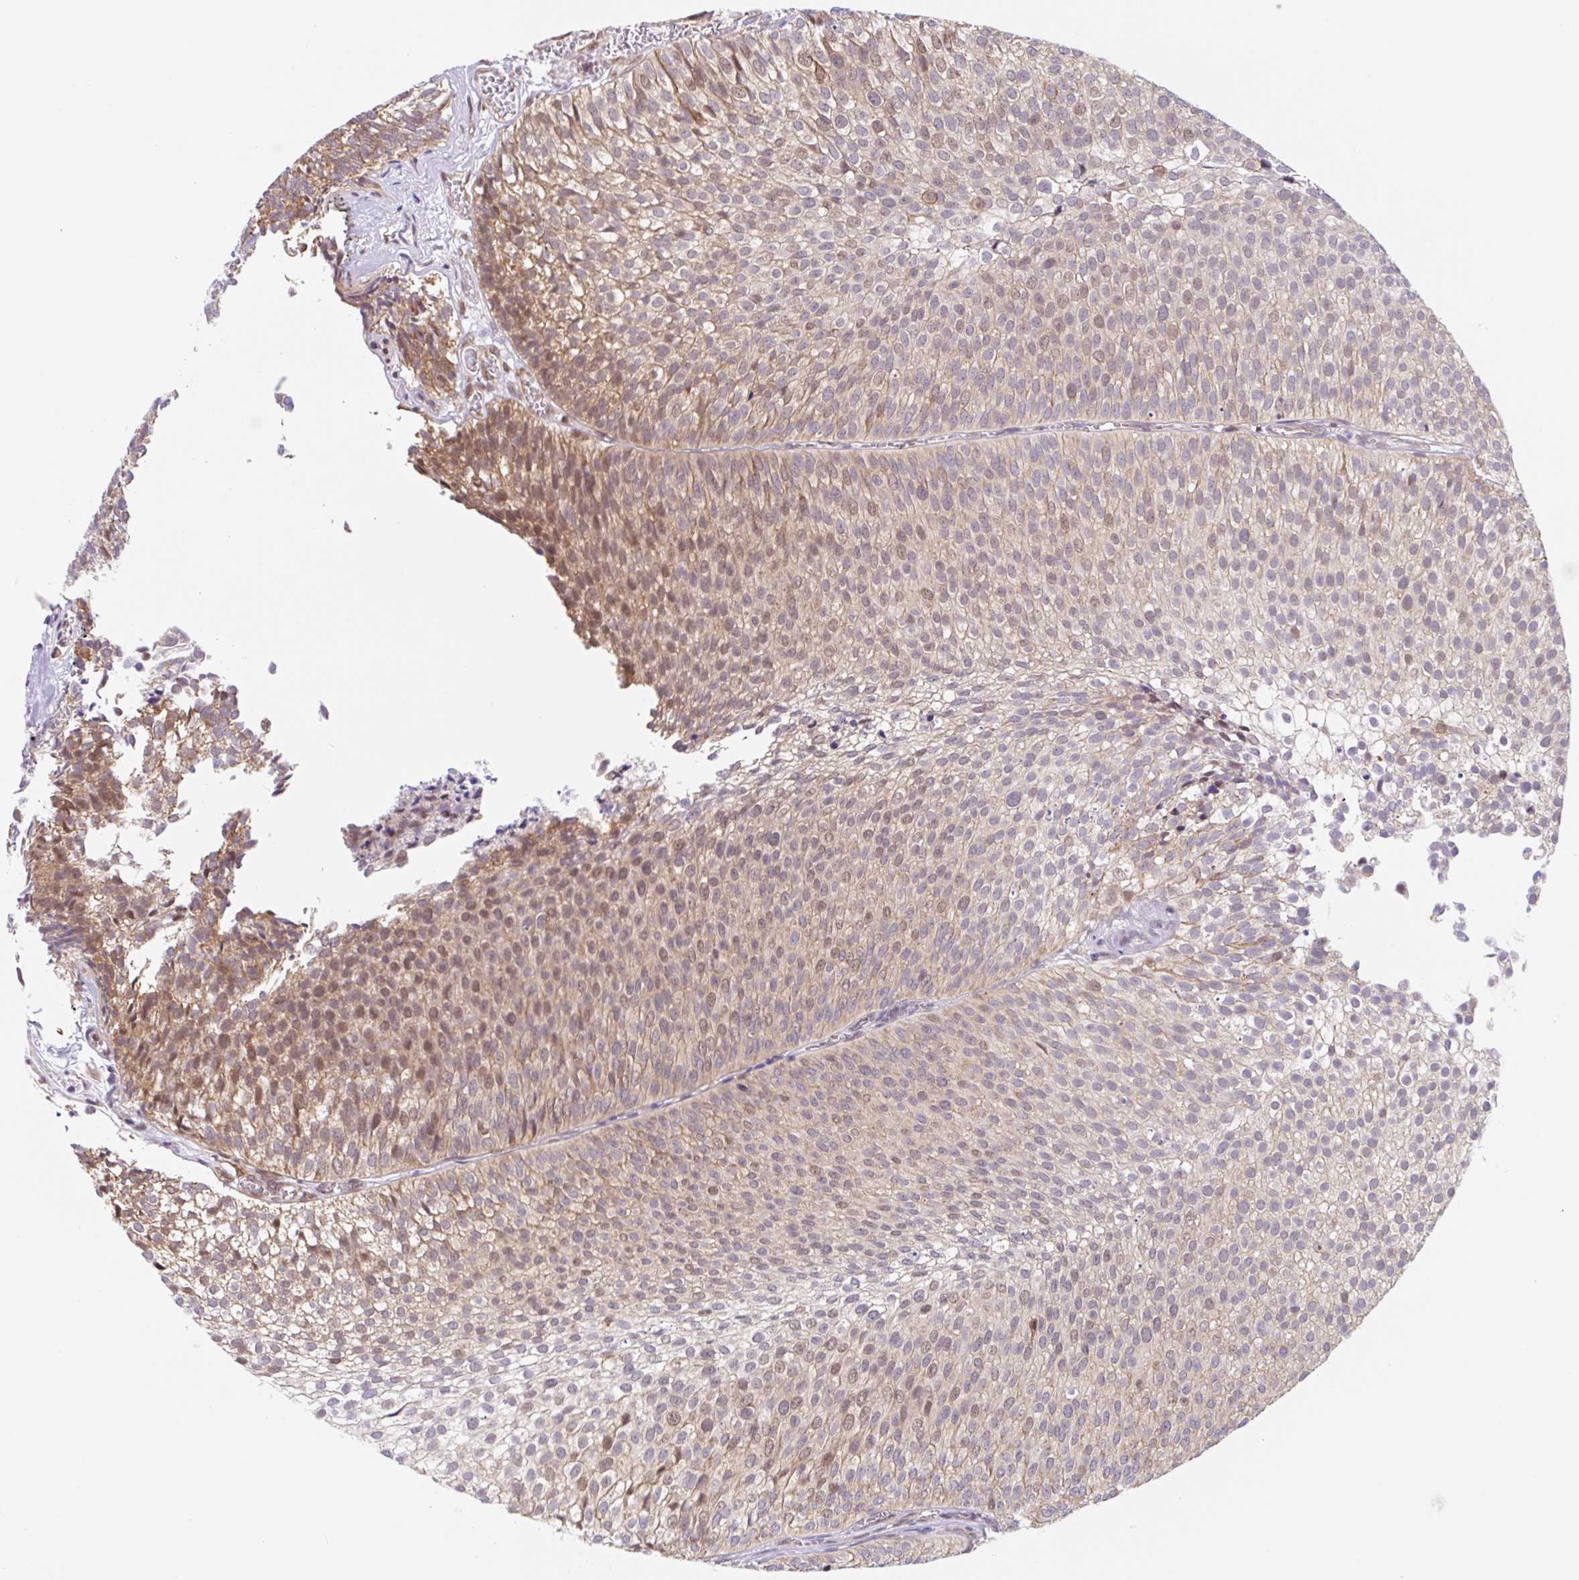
{"staining": {"intensity": "moderate", "quantity": "25%-75%", "location": "cytoplasmic/membranous,nuclear"}, "tissue": "urothelial cancer", "cell_type": "Tumor cells", "image_type": "cancer", "snomed": [{"axis": "morphology", "description": "Urothelial carcinoma, Low grade"}, {"axis": "topography", "description": "Urinary bladder"}], "caption": "Human low-grade urothelial carcinoma stained with a brown dye displays moderate cytoplasmic/membranous and nuclear positive positivity in about 25%-75% of tumor cells.", "gene": "TBPL2", "patient": {"sex": "male", "age": 91}}